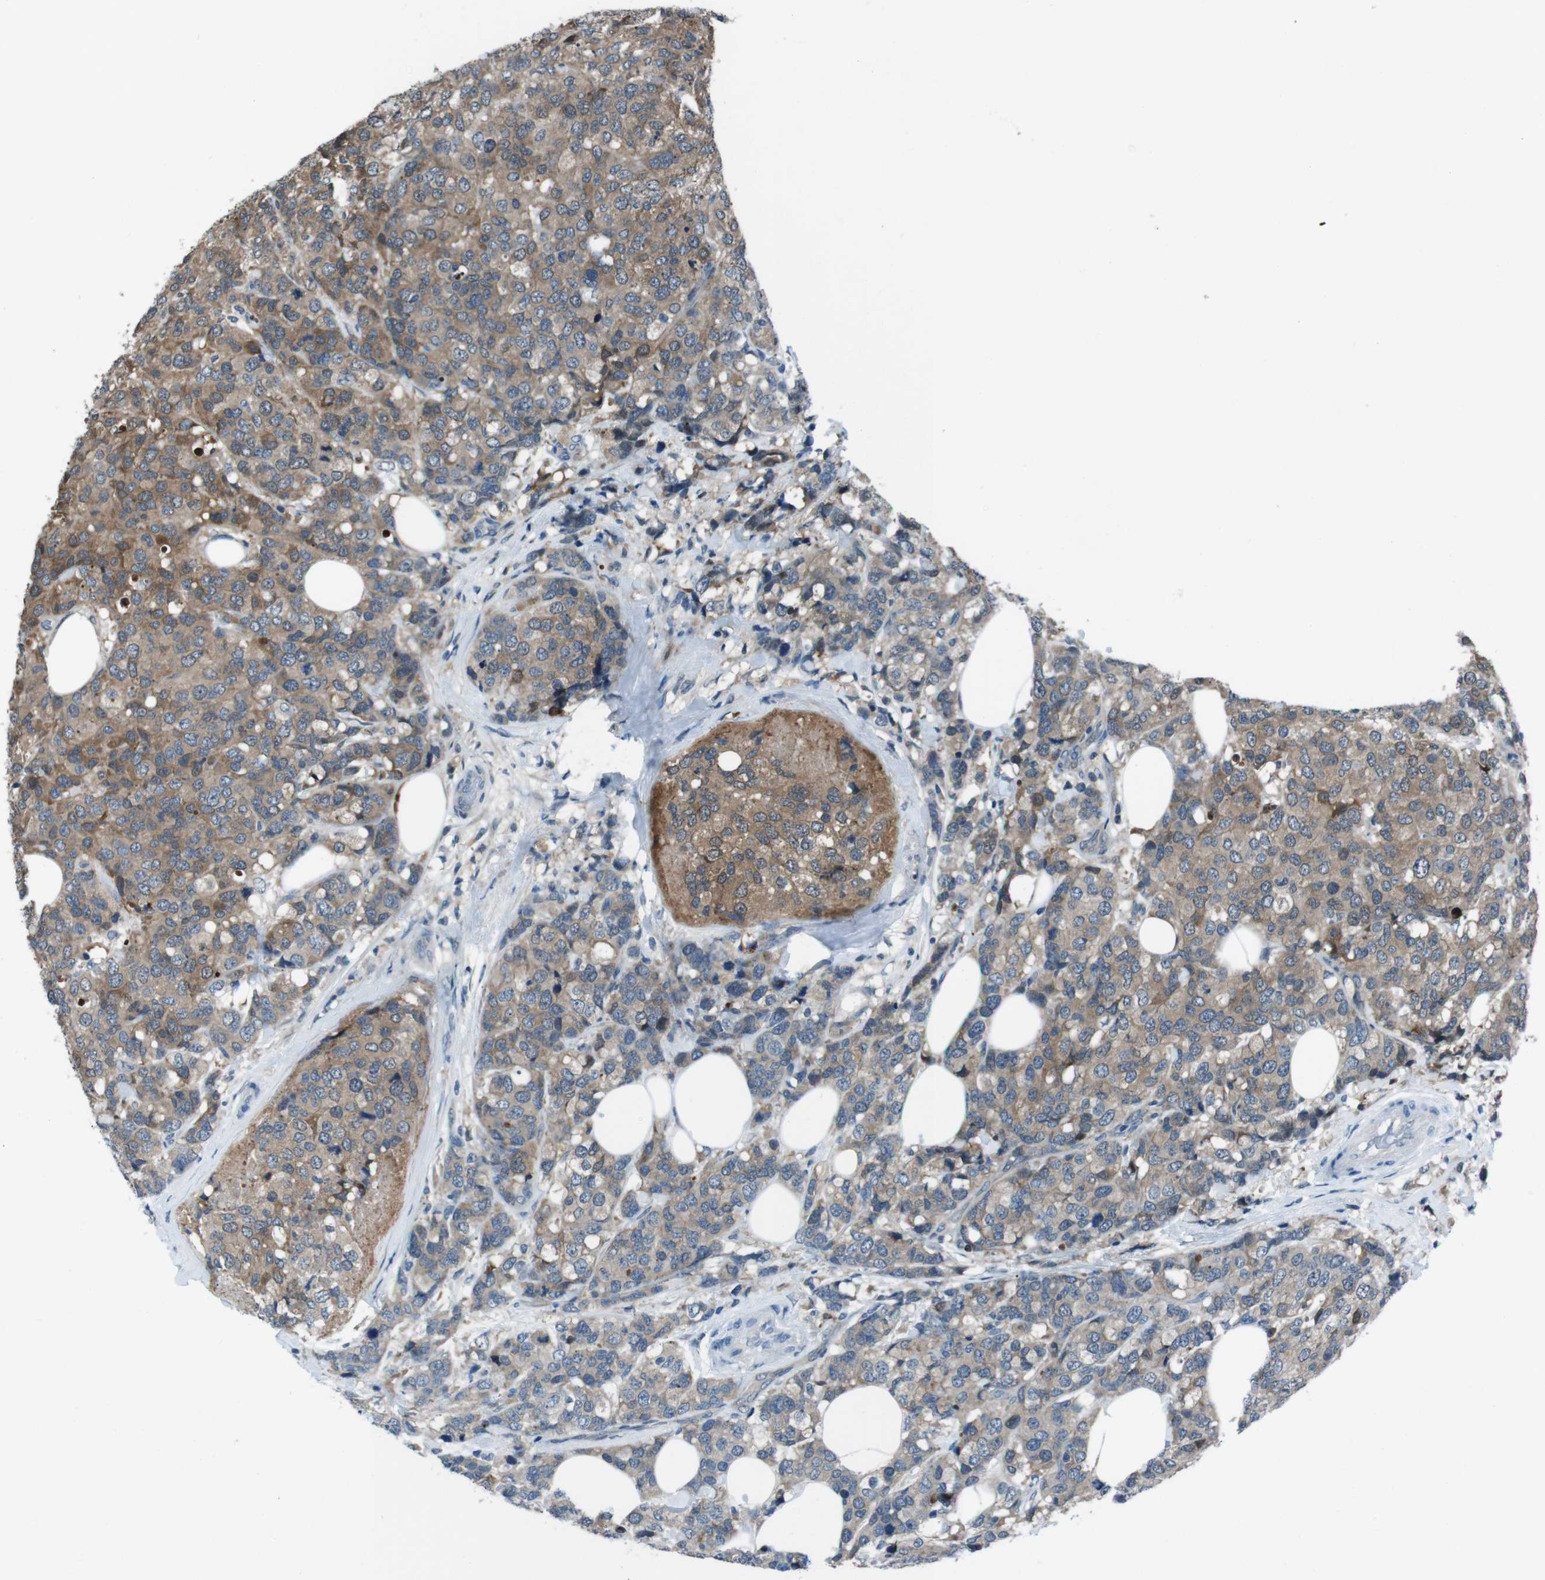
{"staining": {"intensity": "moderate", "quantity": ">75%", "location": "cytoplasmic/membranous"}, "tissue": "breast cancer", "cell_type": "Tumor cells", "image_type": "cancer", "snomed": [{"axis": "morphology", "description": "Lobular carcinoma"}, {"axis": "topography", "description": "Breast"}], "caption": "Tumor cells reveal medium levels of moderate cytoplasmic/membranous positivity in about >75% of cells in lobular carcinoma (breast).", "gene": "LRP5", "patient": {"sex": "female", "age": 59}}